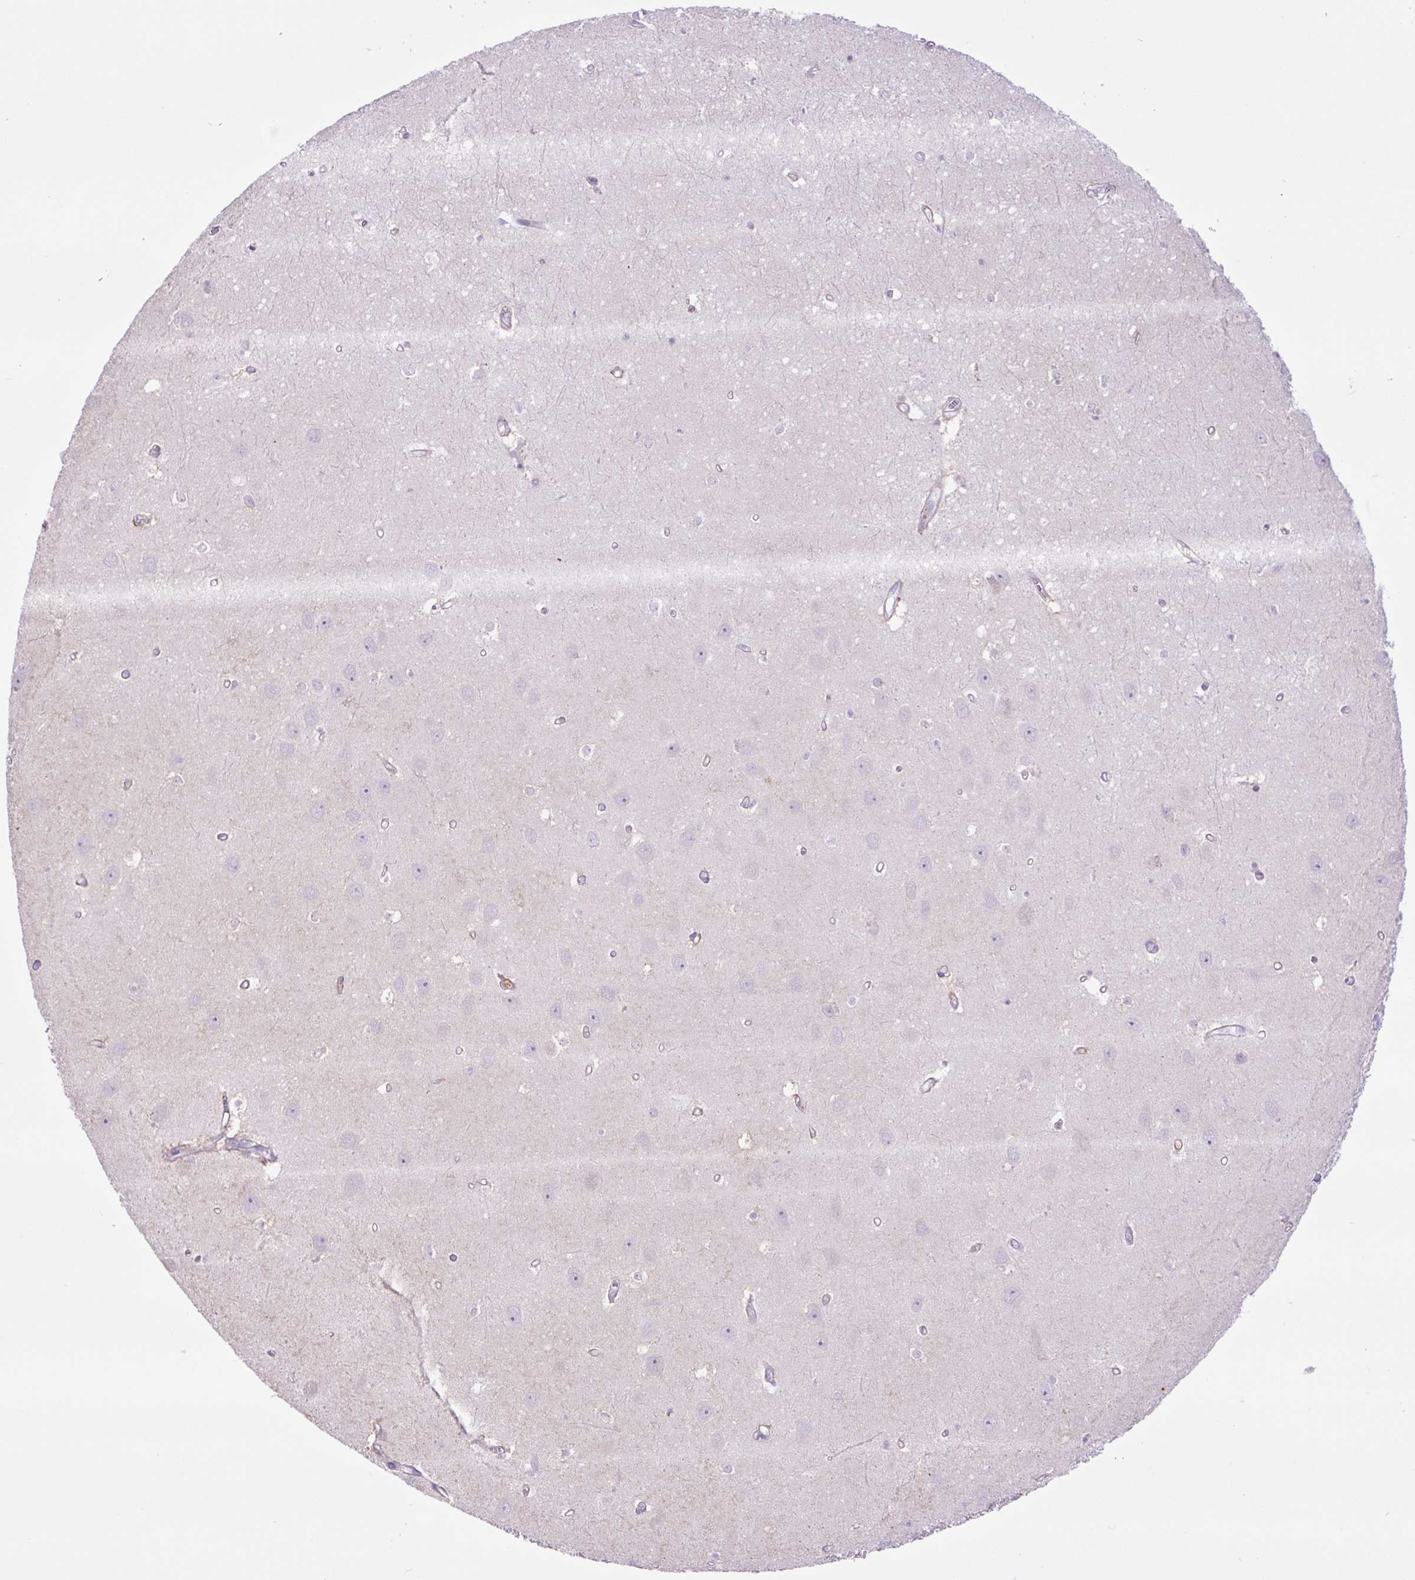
{"staining": {"intensity": "negative", "quantity": "none", "location": "none"}, "tissue": "hippocampus", "cell_type": "Glial cells", "image_type": "normal", "snomed": [{"axis": "morphology", "description": "Normal tissue, NOS"}, {"axis": "topography", "description": "Hippocampus"}], "caption": "This is an immunohistochemistry image of normal human hippocampus. There is no expression in glial cells.", "gene": "MFSD3", "patient": {"sex": "female", "age": 64}}